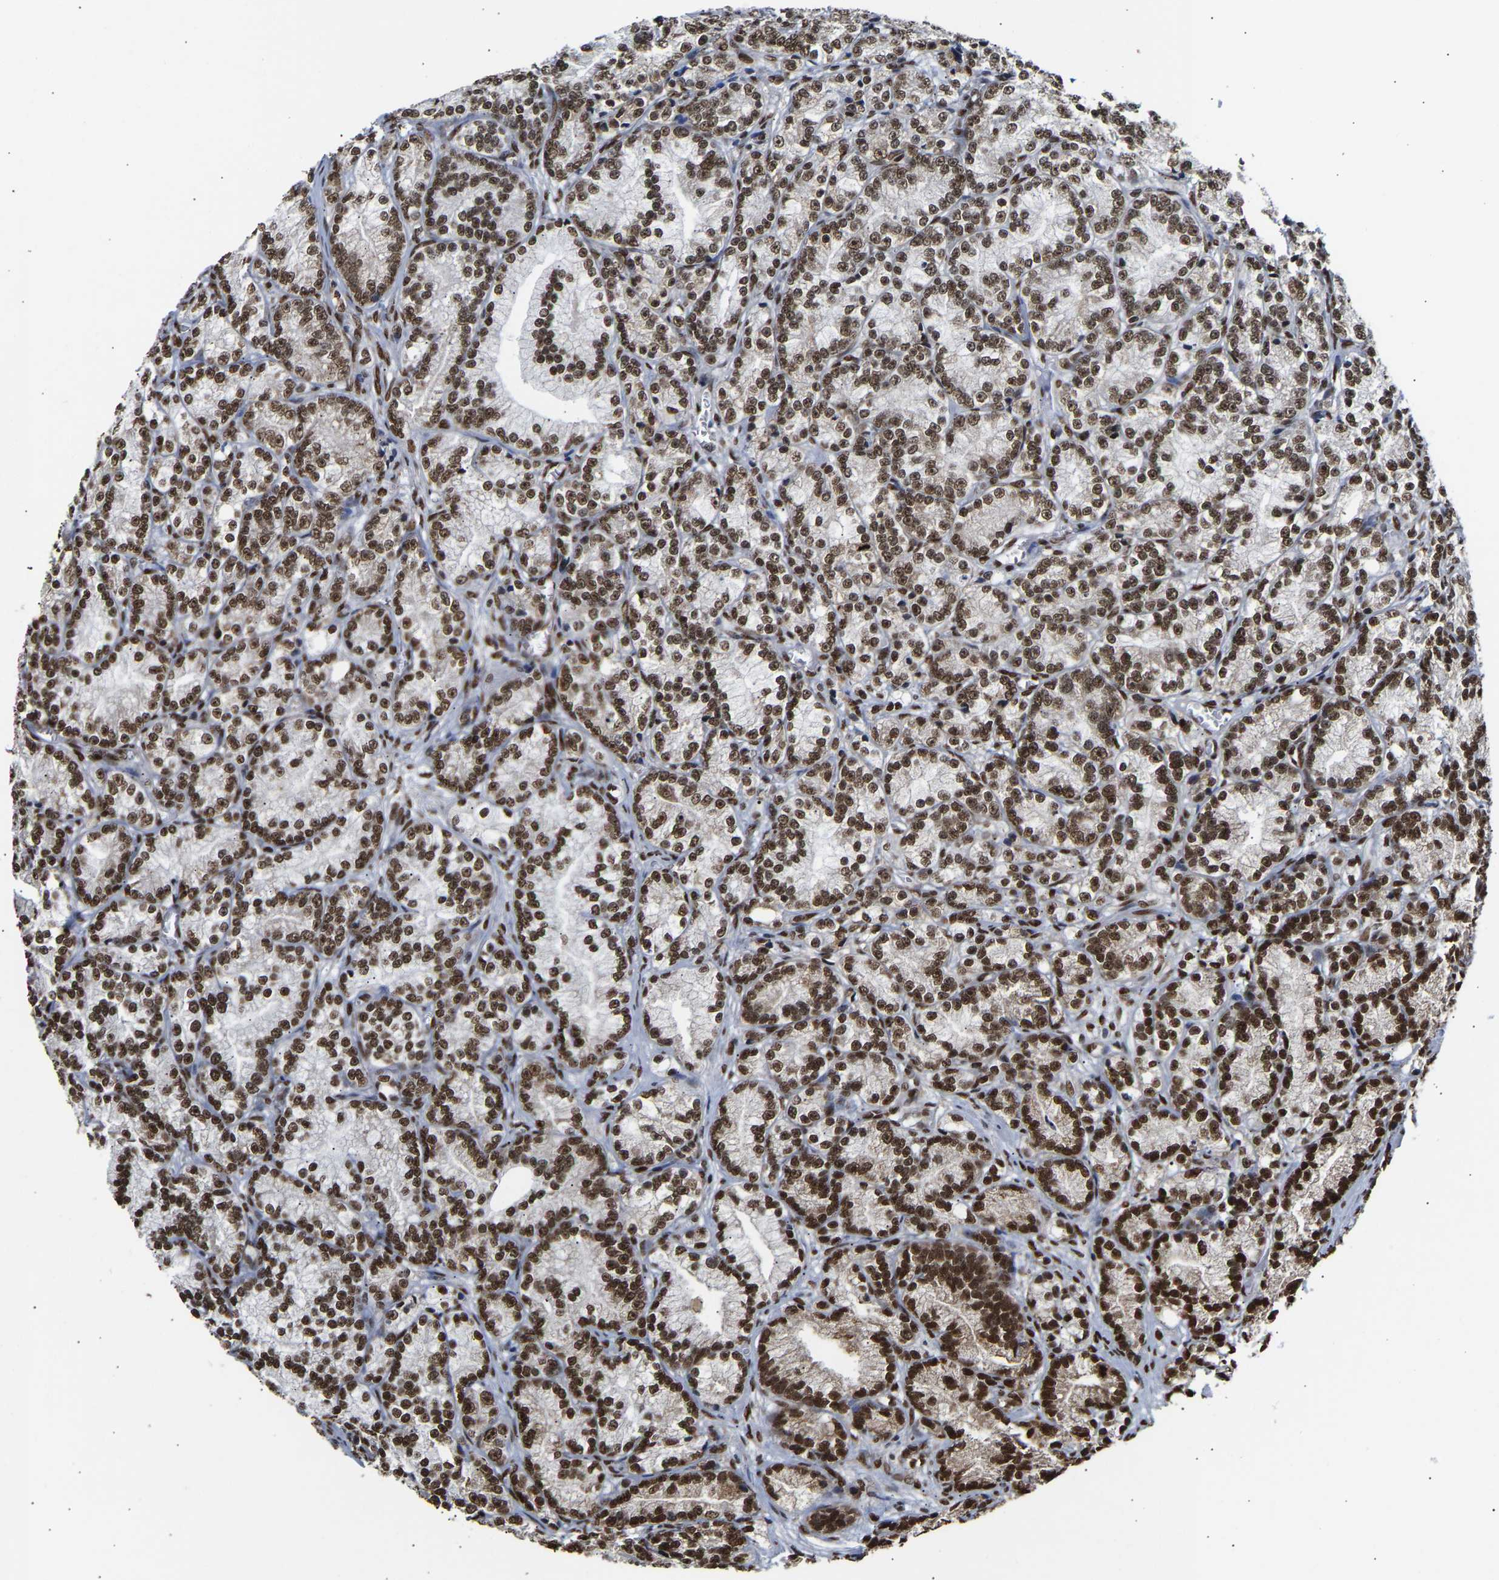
{"staining": {"intensity": "strong", "quantity": ">75%", "location": "cytoplasmic/membranous,nuclear"}, "tissue": "prostate cancer", "cell_type": "Tumor cells", "image_type": "cancer", "snomed": [{"axis": "morphology", "description": "Adenocarcinoma, Low grade"}, {"axis": "topography", "description": "Prostate"}], "caption": "Human prostate low-grade adenocarcinoma stained for a protein (brown) reveals strong cytoplasmic/membranous and nuclear positive positivity in approximately >75% of tumor cells.", "gene": "PSIP1", "patient": {"sex": "male", "age": 89}}